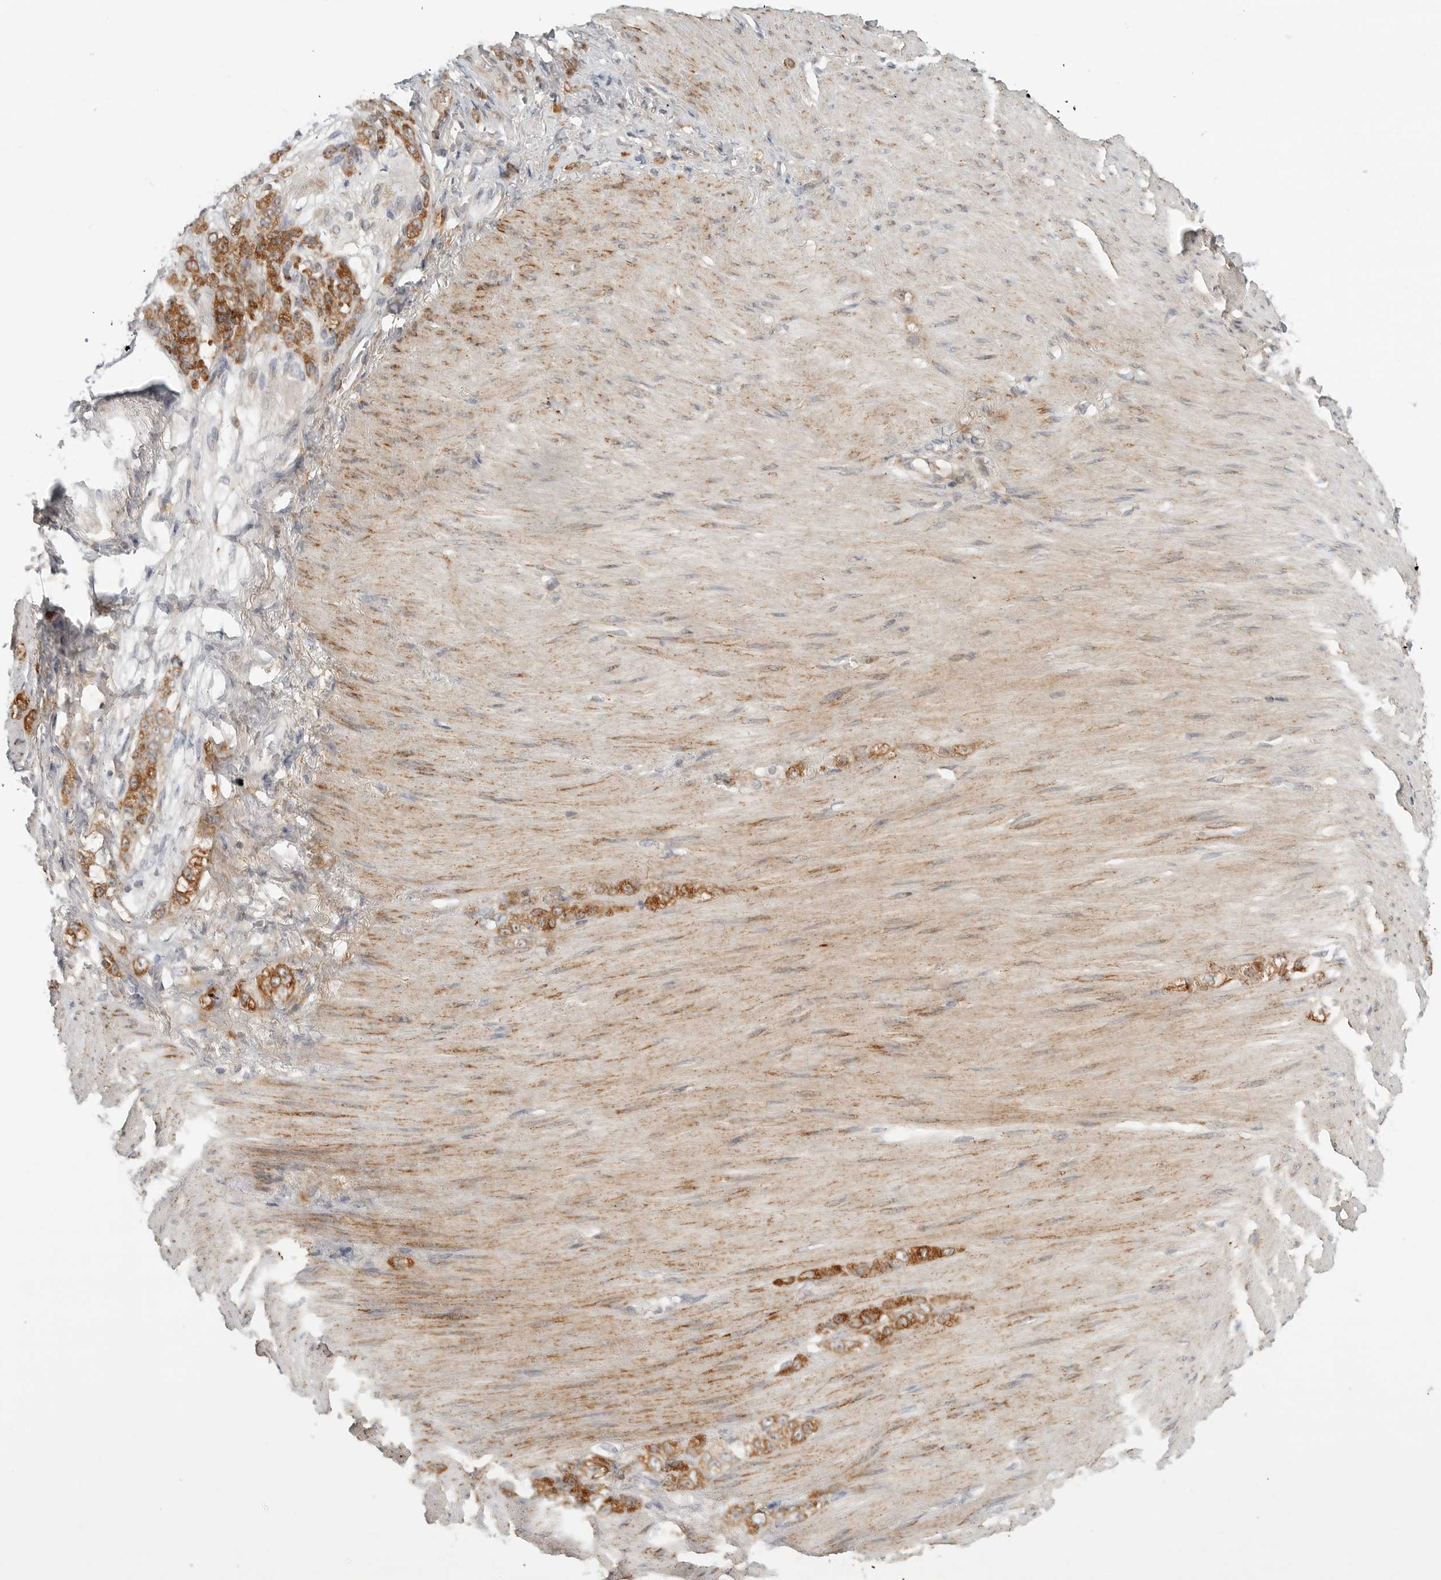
{"staining": {"intensity": "moderate", "quantity": ">75%", "location": "cytoplasmic/membranous"}, "tissue": "stomach cancer", "cell_type": "Tumor cells", "image_type": "cancer", "snomed": [{"axis": "morphology", "description": "Normal tissue, NOS"}, {"axis": "morphology", "description": "Adenocarcinoma, NOS"}, {"axis": "topography", "description": "Stomach"}], "caption": "Brown immunohistochemical staining in human adenocarcinoma (stomach) shows moderate cytoplasmic/membranous expression in about >75% of tumor cells.", "gene": "C1QTNF1", "patient": {"sex": "male", "age": 82}}